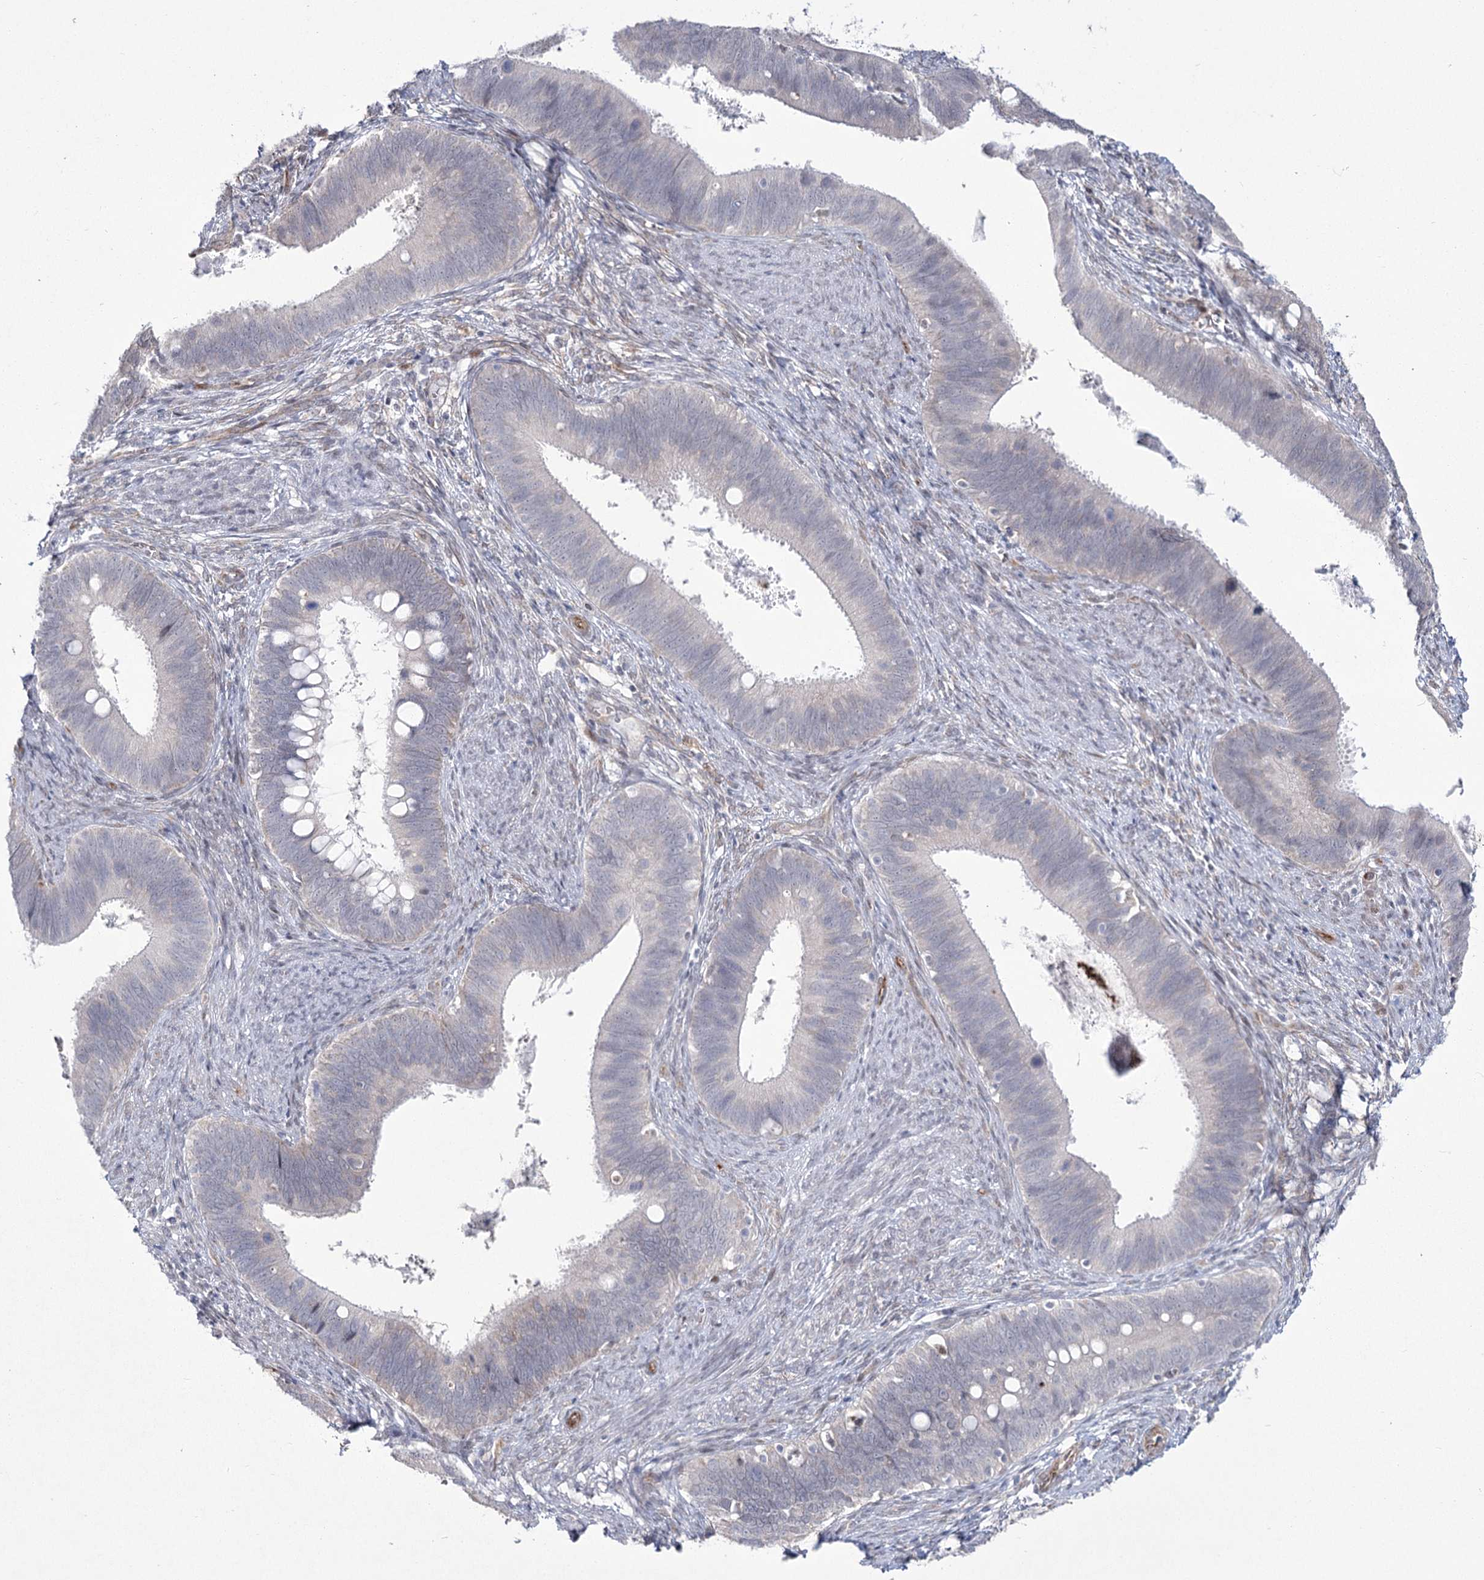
{"staining": {"intensity": "negative", "quantity": "none", "location": "none"}, "tissue": "cervical cancer", "cell_type": "Tumor cells", "image_type": "cancer", "snomed": [{"axis": "morphology", "description": "Adenocarcinoma, NOS"}, {"axis": "topography", "description": "Cervix"}], "caption": "Immunohistochemical staining of human adenocarcinoma (cervical) shows no significant expression in tumor cells.", "gene": "YBX3", "patient": {"sex": "female", "age": 42}}